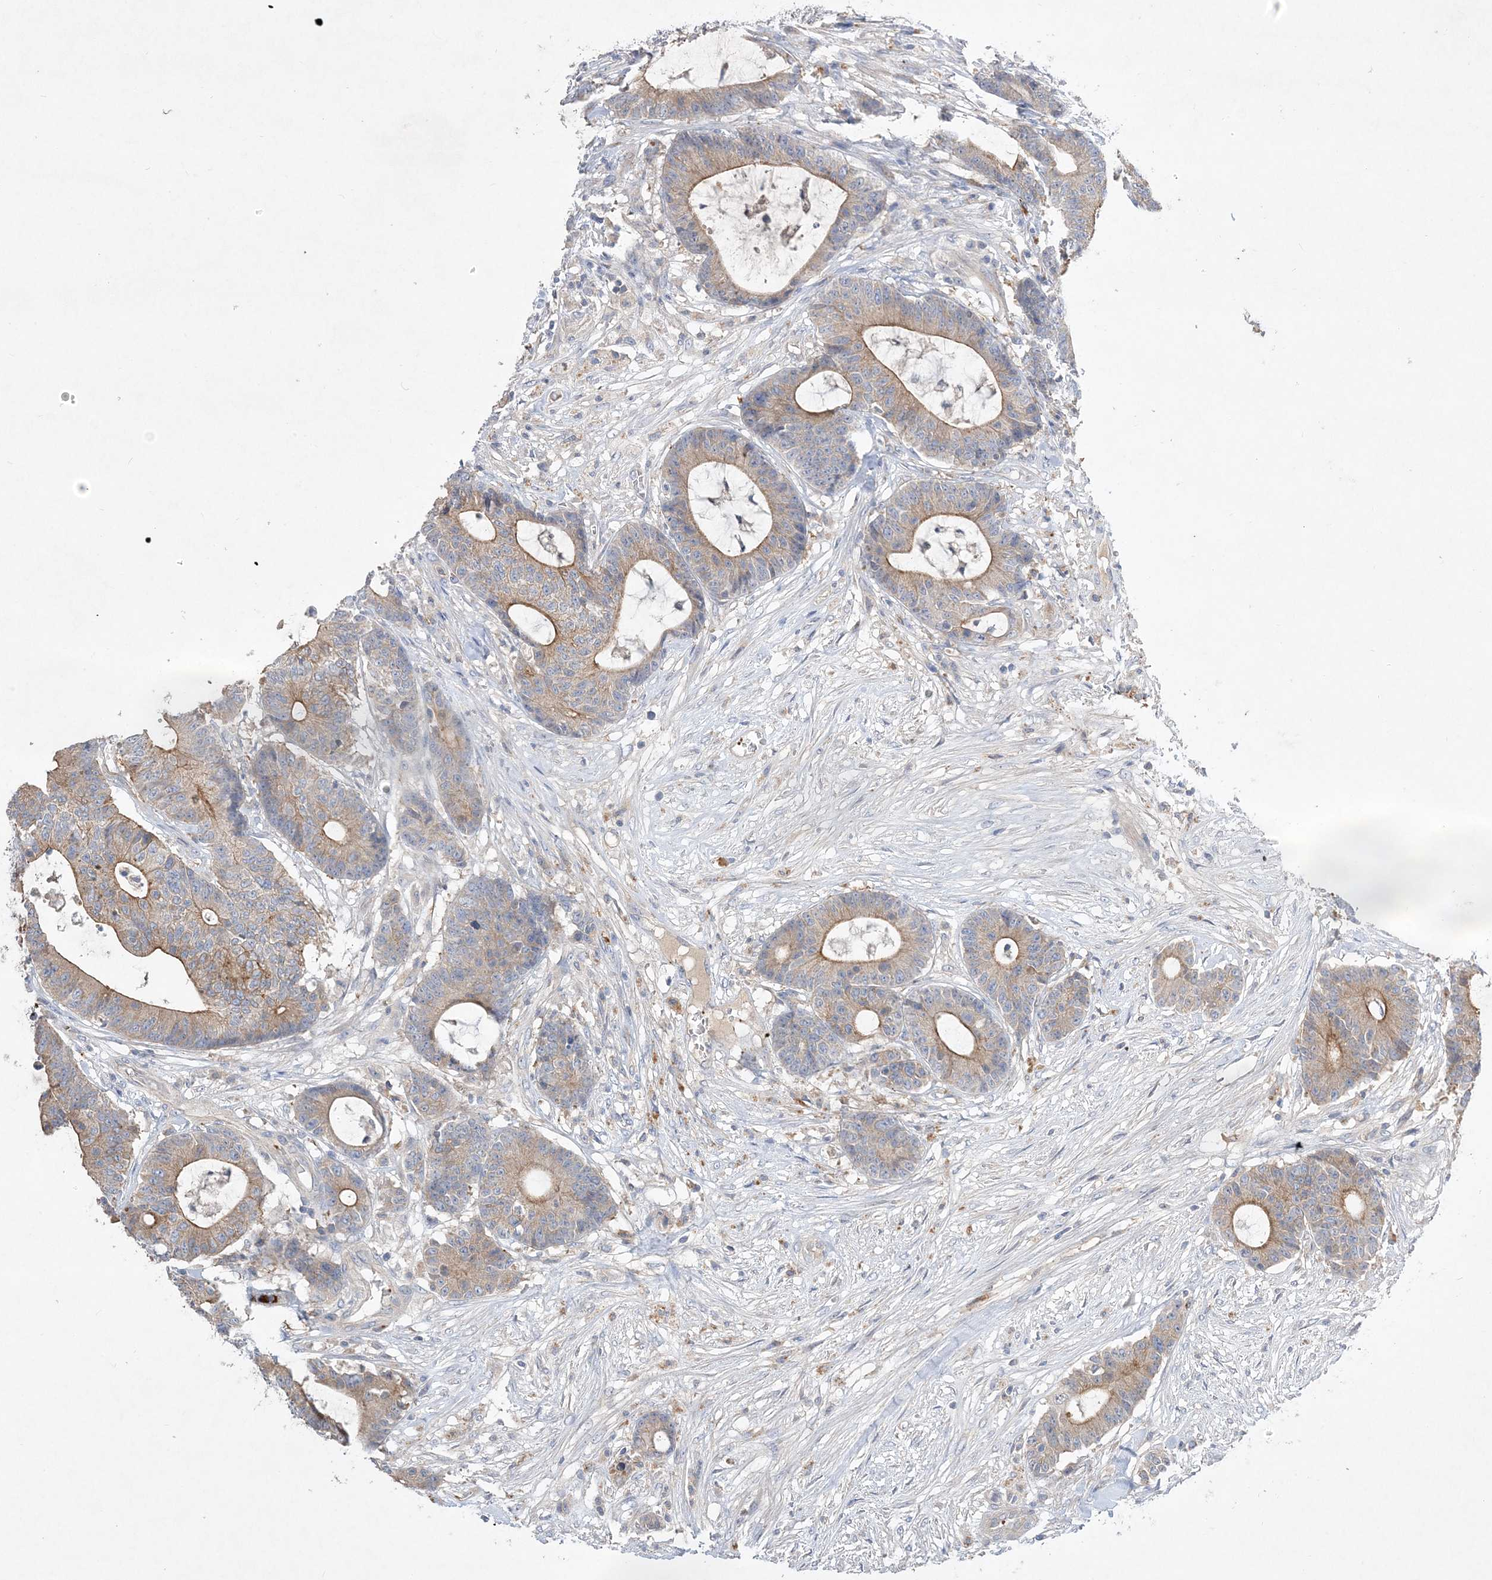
{"staining": {"intensity": "moderate", "quantity": ">75%", "location": "cytoplasmic/membranous"}, "tissue": "colorectal cancer", "cell_type": "Tumor cells", "image_type": "cancer", "snomed": [{"axis": "morphology", "description": "Adenocarcinoma, NOS"}, {"axis": "topography", "description": "Colon"}], "caption": "The immunohistochemical stain highlights moderate cytoplasmic/membranous staining in tumor cells of colorectal cancer tissue.", "gene": "ADCK2", "patient": {"sex": "female", "age": 84}}